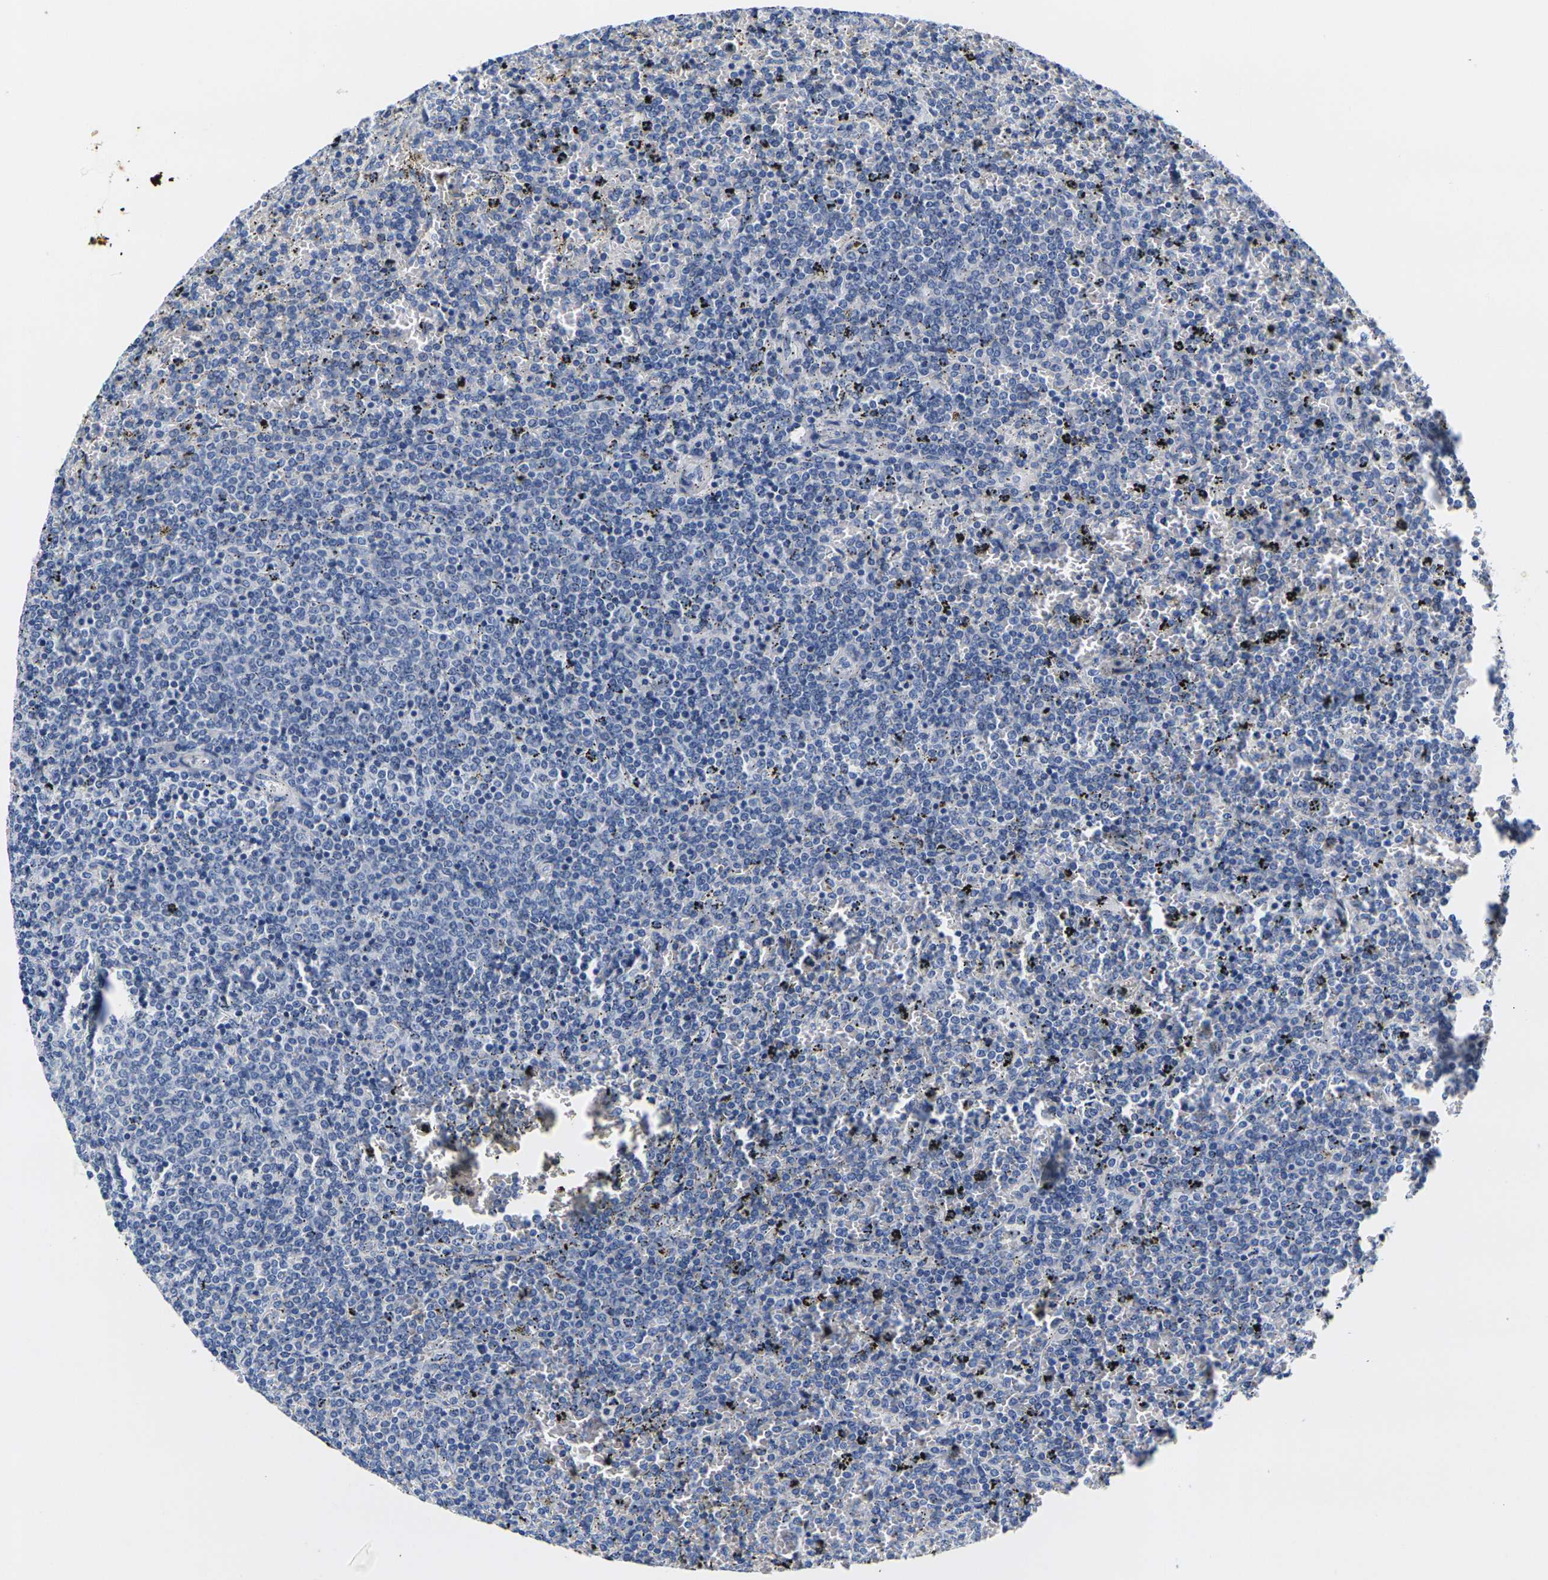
{"staining": {"intensity": "negative", "quantity": "none", "location": "none"}, "tissue": "lymphoma", "cell_type": "Tumor cells", "image_type": "cancer", "snomed": [{"axis": "morphology", "description": "Malignant lymphoma, non-Hodgkin's type, Low grade"}, {"axis": "topography", "description": "Spleen"}], "caption": "The histopathology image reveals no significant staining in tumor cells of malignant lymphoma, non-Hodgkin's type (low-grade). Brightfield microscopy of immunohistochemistry stained with DAB (3,3'-diaminobenzidine) (brown) and hematoxylin (blue), captured at high magnification.", "gene": "NOCT", "patient": {"sex": "female", "age": 77}}